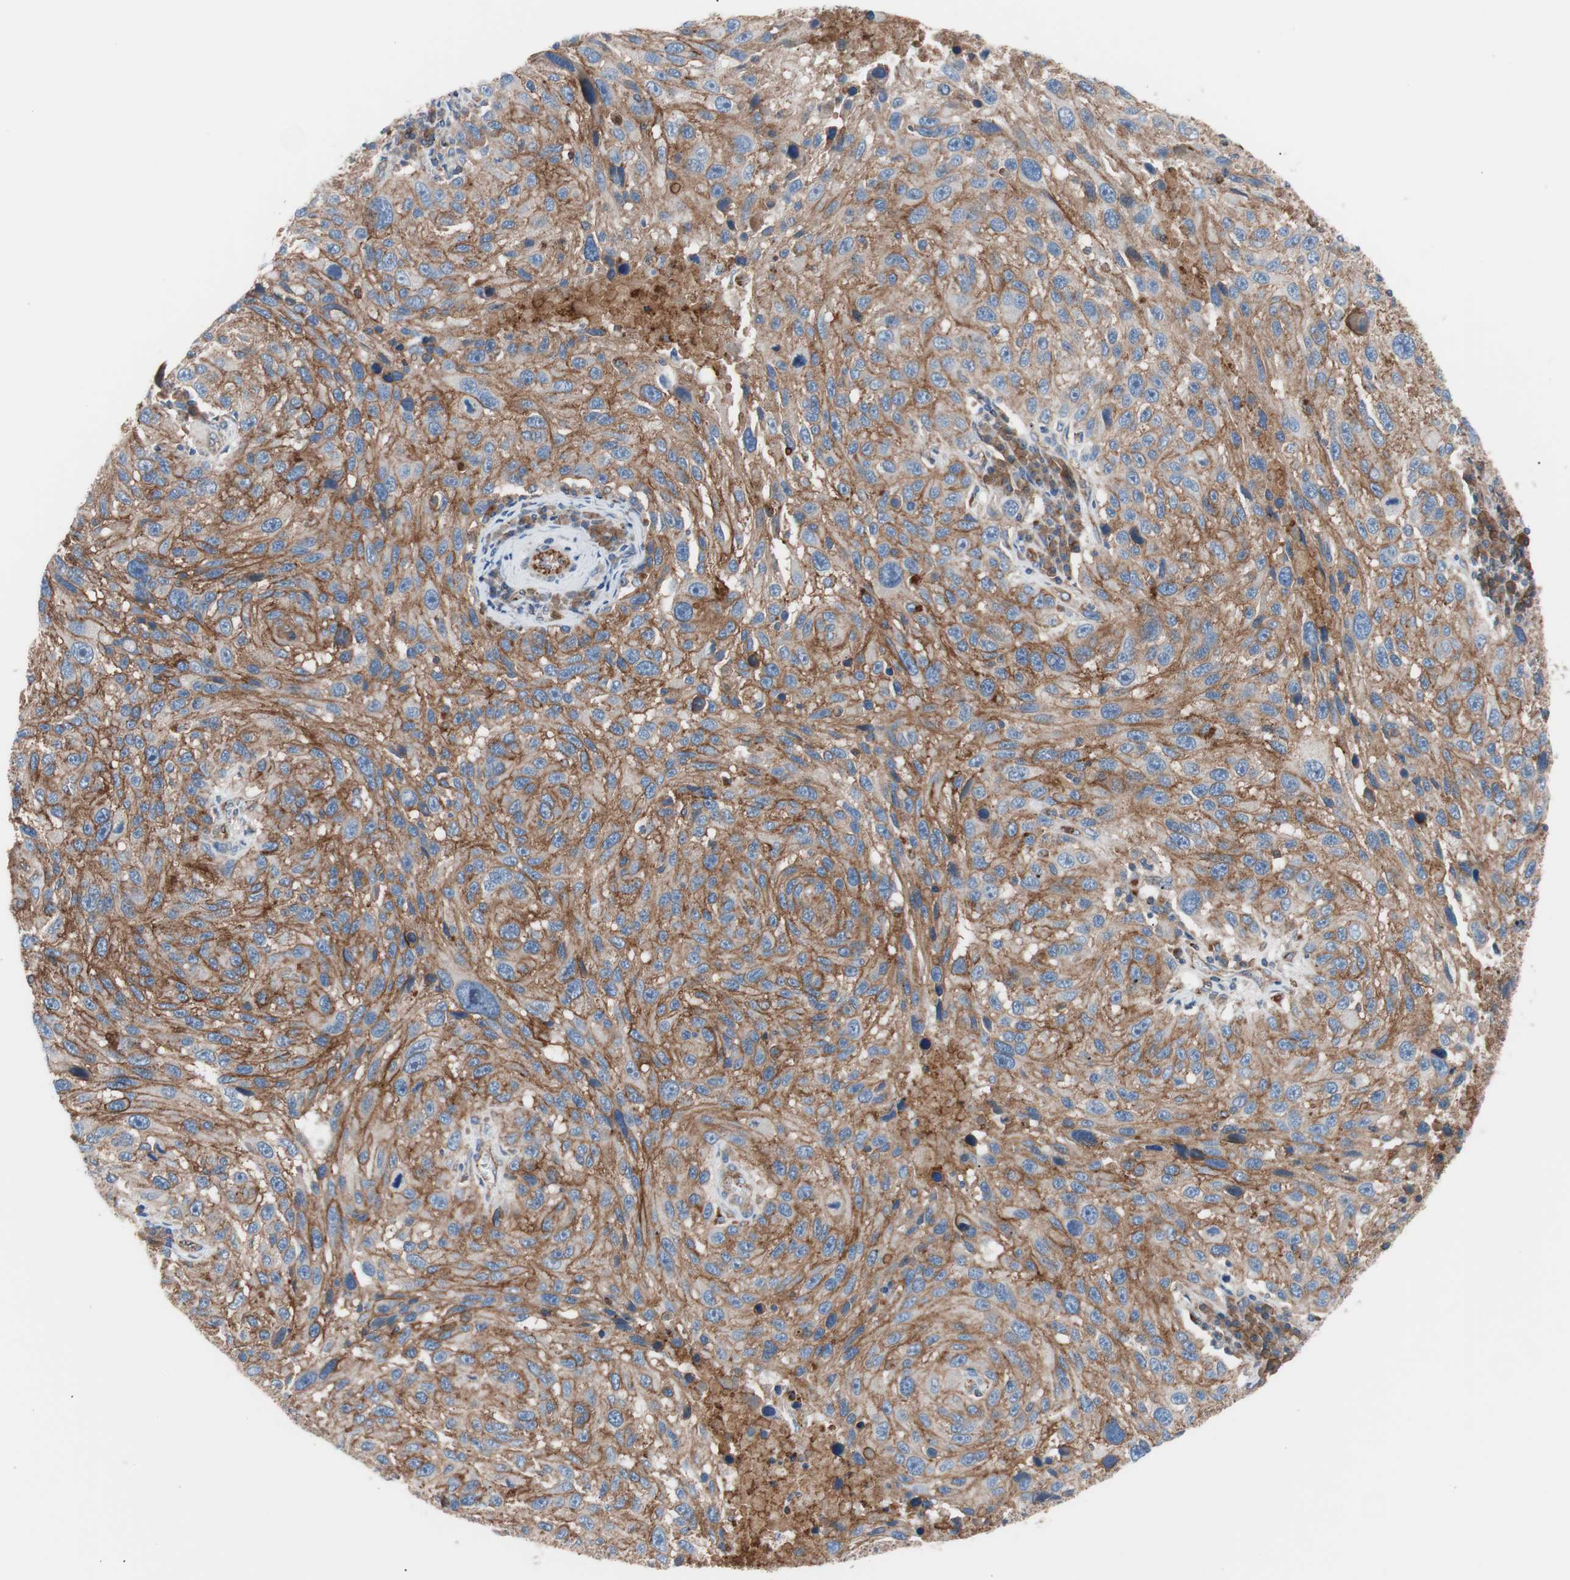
{"staining": {"intensity": "strong", "quantity": ">75%", "location": "cytoplasmic/membranous"}, "tissue": "melanoma", "cell_type": "Tumor cells", "image_type": "cancer", "snomed": [{"axis": "morphology", "description": "Malignant melanoma, NOS"}, {"axis": "topography", "description": "Skin"}], "caption": "A brown stain labels strong cytoplasmic/membranous positivity of a protein in human malignant melanoma tumor cells.", "gene": "FLOT2", "patient": {"sex": "male", "age": 53}}